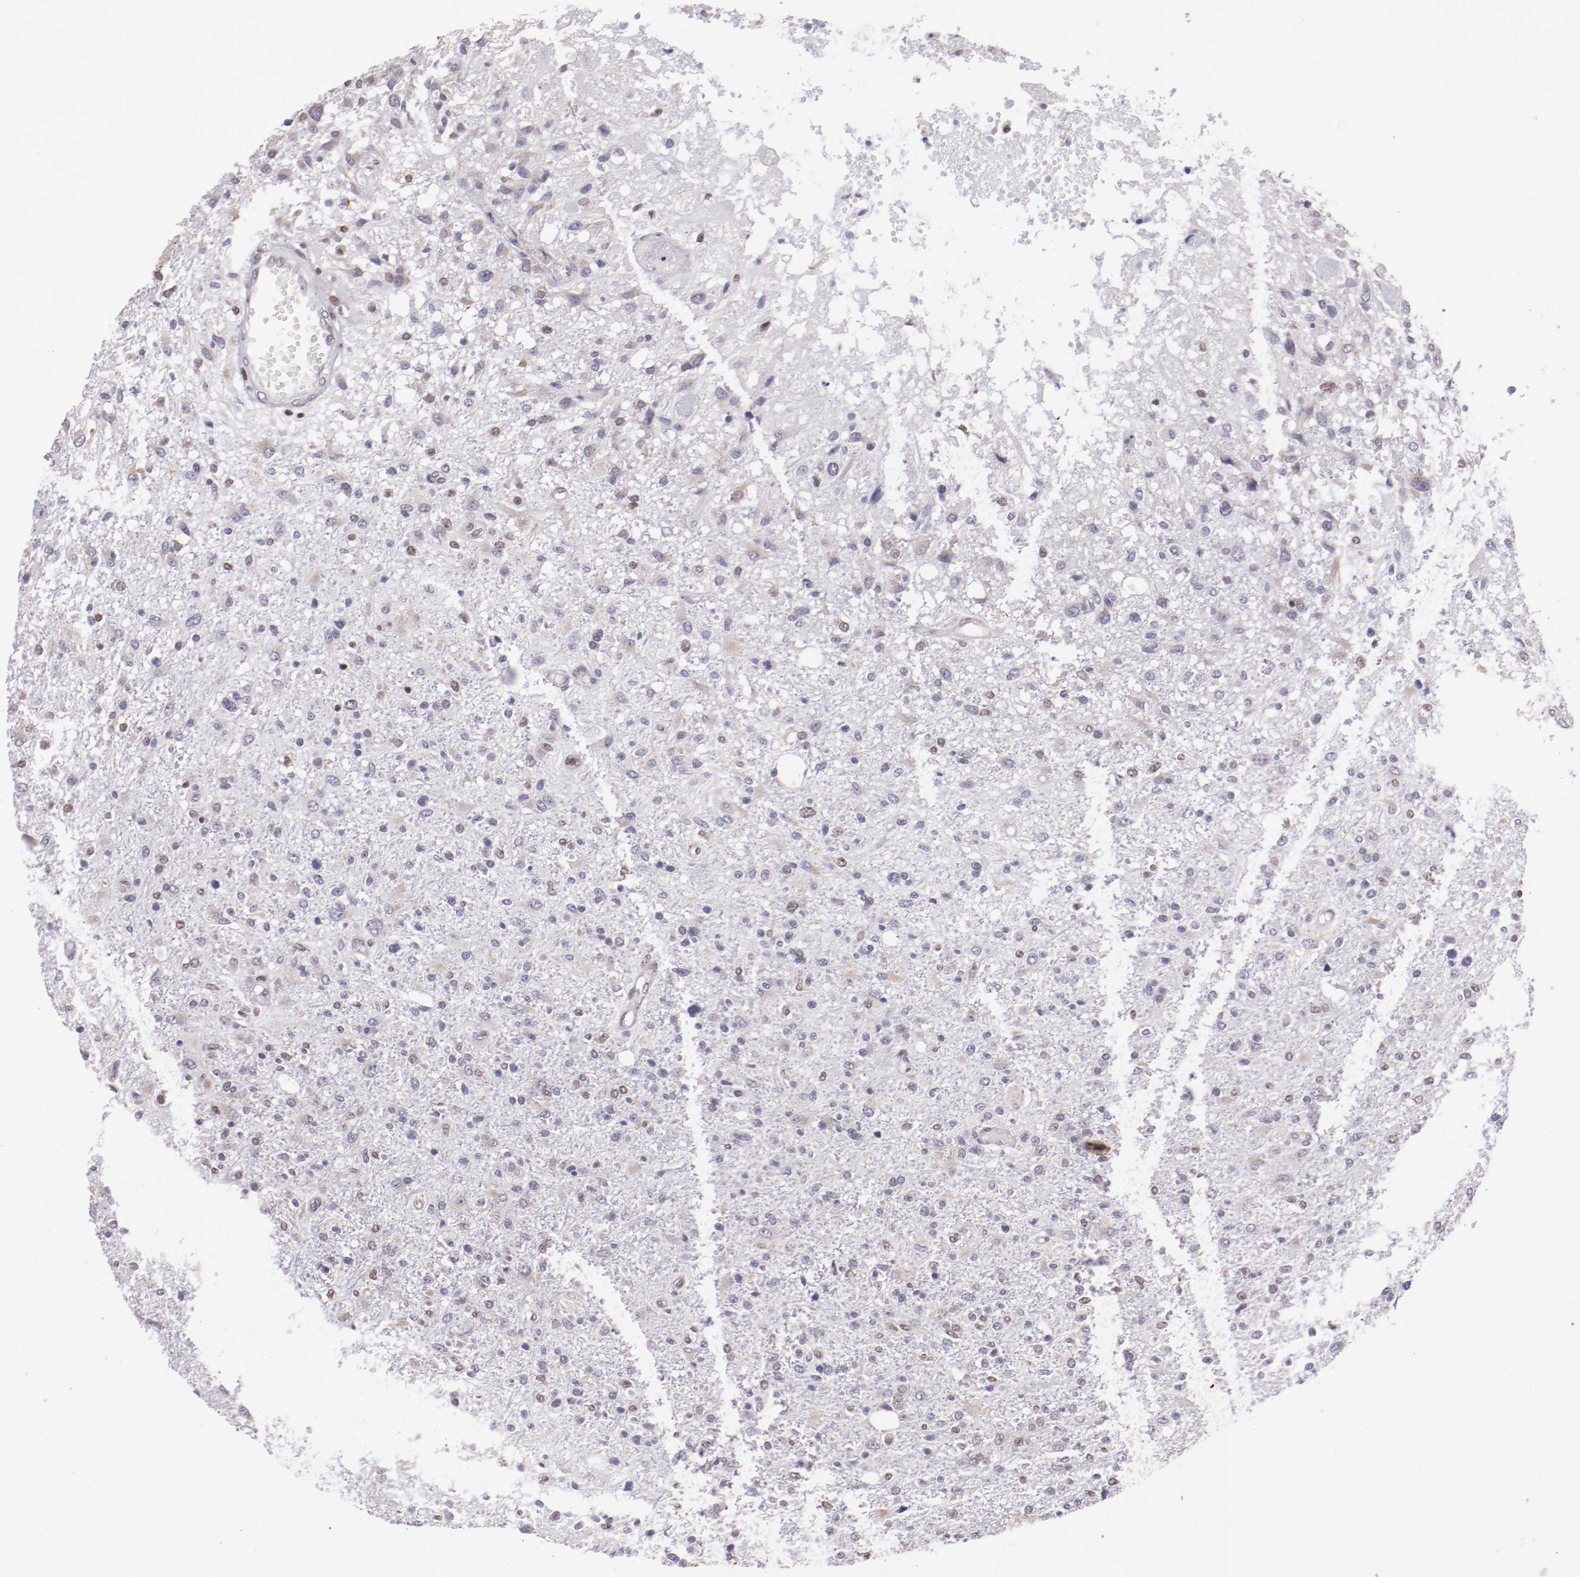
{"staining": {"intensity": "weak", "quantity": "<25%", "location": "nuclear"}, "tissue": "glioma", "cell_type": "Tumor cells", "image_type": "cancer", "snomed": [{"axis": "morphology", "description": "Glioma, malignant, High grade"}, {"axis": "topography", "description": "Cerebral cortex"}], "caption": "DAB (3,3'-diaminobenzidine) immunohistochemical staining of high-grade glioma (malignant) reveals no significant positivity in tumor cells.", "gene": "ELF1", "patient": {"sex": "male", "age": 76}}